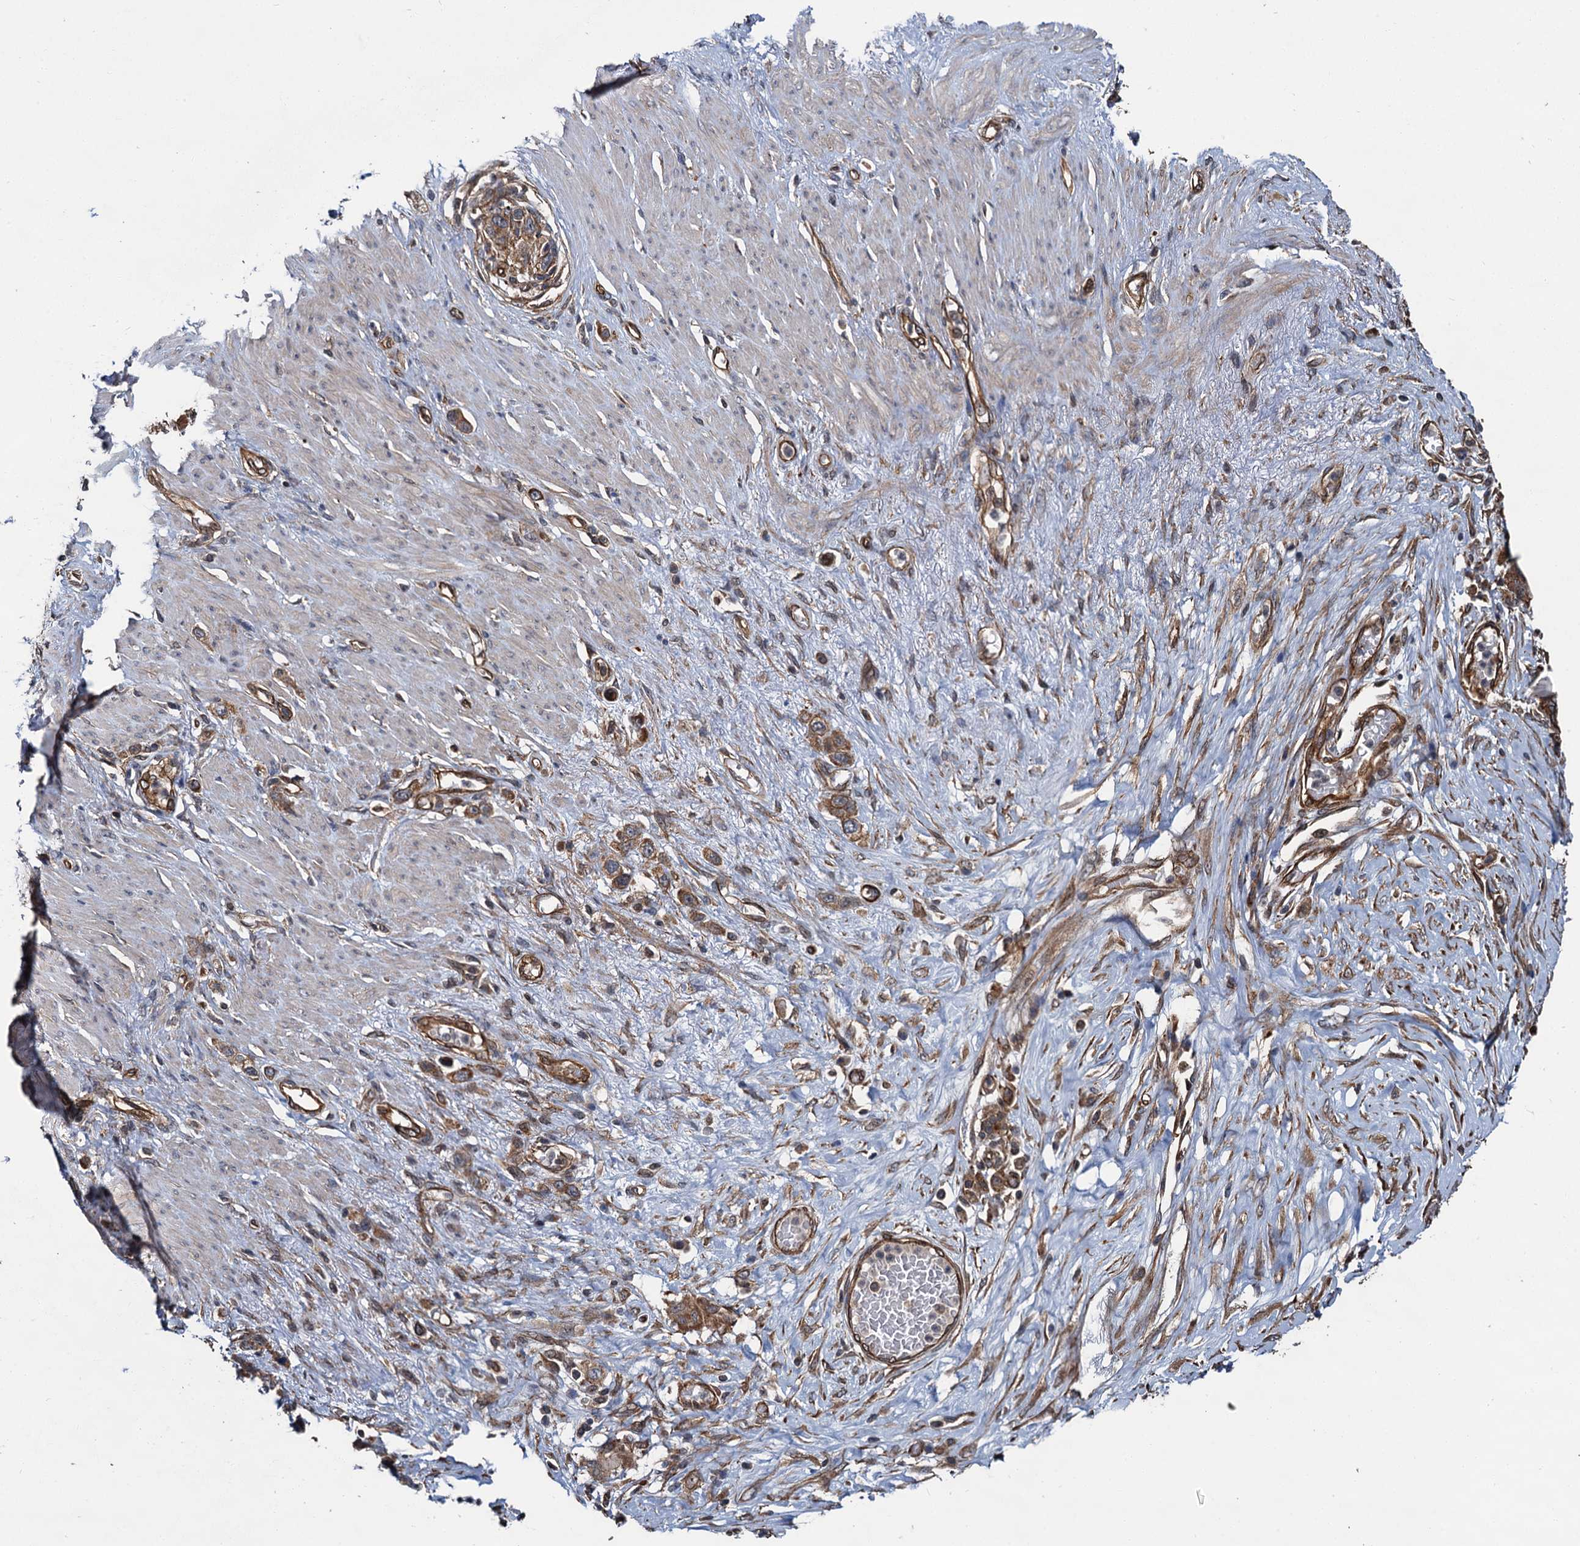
{"staining": {"intensity": "strong", "quantity": ">75%", "location": "cytoplasmic/membranous"}, "tissue": "stomach cancer", "cell_type": "Tumor cells", "image_type": "cancer", "snomed": [{"axis": "morphology", "description": "Adenocarcinoma, NOS"}, {"axis": "morphology", "description": "Adenocarcinoma, High grade"}, {"axis": "topography", "description": "Stomach, upper"}, {"axis": "topography", "description": "Stomach, lower"}], "caption": "The photomicrograph displays a brown stain indicating the presence of a protein in the cytoplasmic/membranous of tumor cells in stomach cancer.", "gene": "ZFYVE19", "patient": {"sex": "female", "age": 65}}